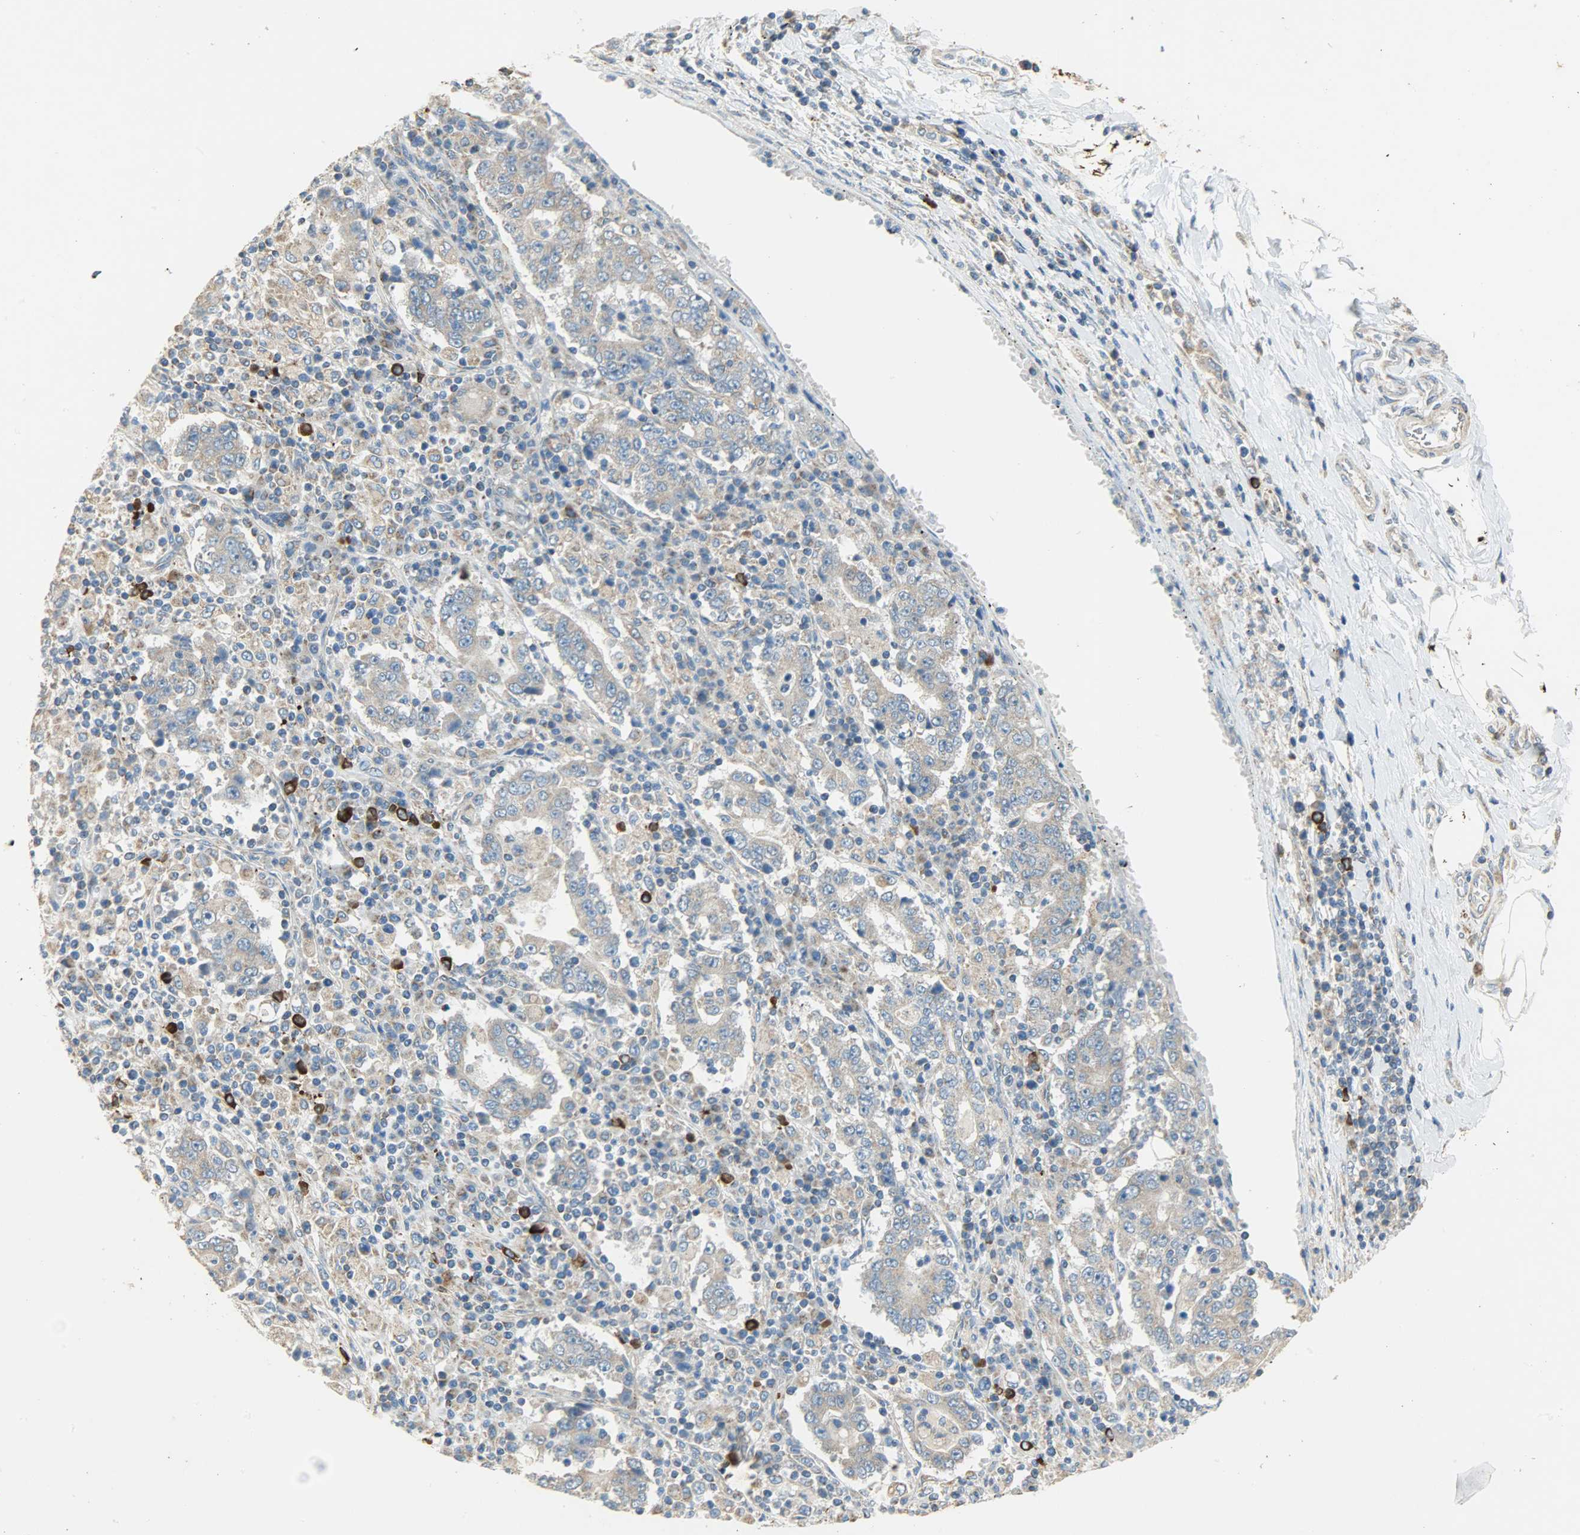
{"staining": {"intensity": "moderate", "quantity": ">75%", "location": "cytoplasmic/membranous"}, "tissue": "stomach cancer", "cell_type": "Tumor cells", "image_type": "cancer", "snomed": [{"axis": "morphology", "description": "Normal tissue, NOS"}, {"axis": "morphology", "description": "Adenocarcinoma, NOS"}, {"axis": "topography", "description": "Stomach, upper"}, {"axis": "topography", "description": "Stomach"}], "caption": "The immunohistochemical stain highlights moderate cytoplasmic/membranous positivity in tumor cells of stomach cancer (adenocarcinoma) tissue. (DAB (3,3'-diaminobenzidine) IHC, brown staining for protein, blue staining for nuclei).", "gene": "C1orf198", "patient": {"sex": "male", "age": 59}}